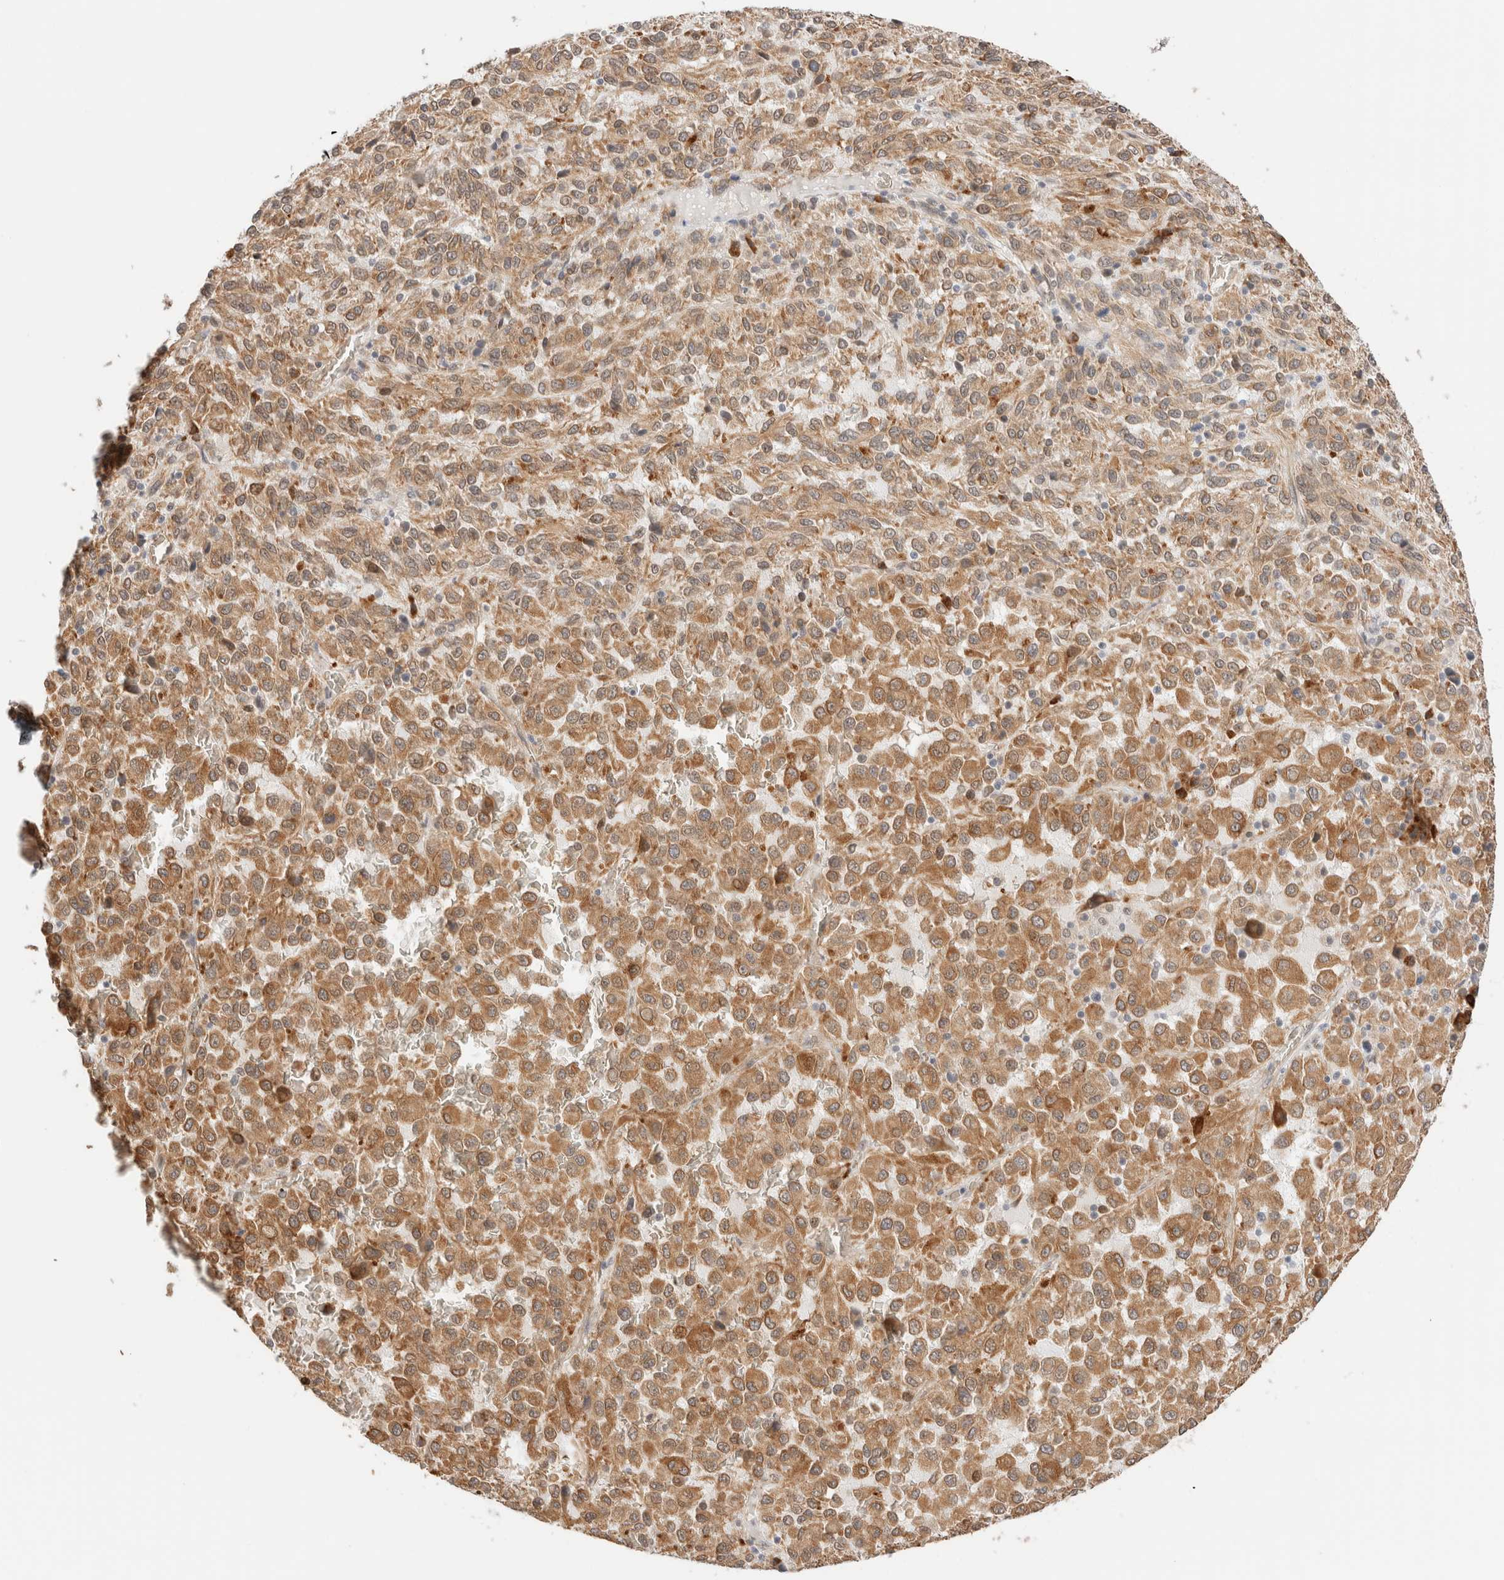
{"staining": {"intensity": "moderate", "quantity": ">75%", "location": "cytoplasmic/membranous"}, "tissue": "melanoma", "cell_type": "Tumor cells", "image_type": "cancer", "snomed": [{"axis": "morphology", "description": "Malignant melanoma, Metastatic site"}, {"axis": "topography", "description": "Lung"}], "caption": "Moderate cytoplasmic/membranous staining is identified in about >75% of tumor cells in melanoma.", "gene": "SYVN1", "patient": {"sex": "male", "age": 64}}